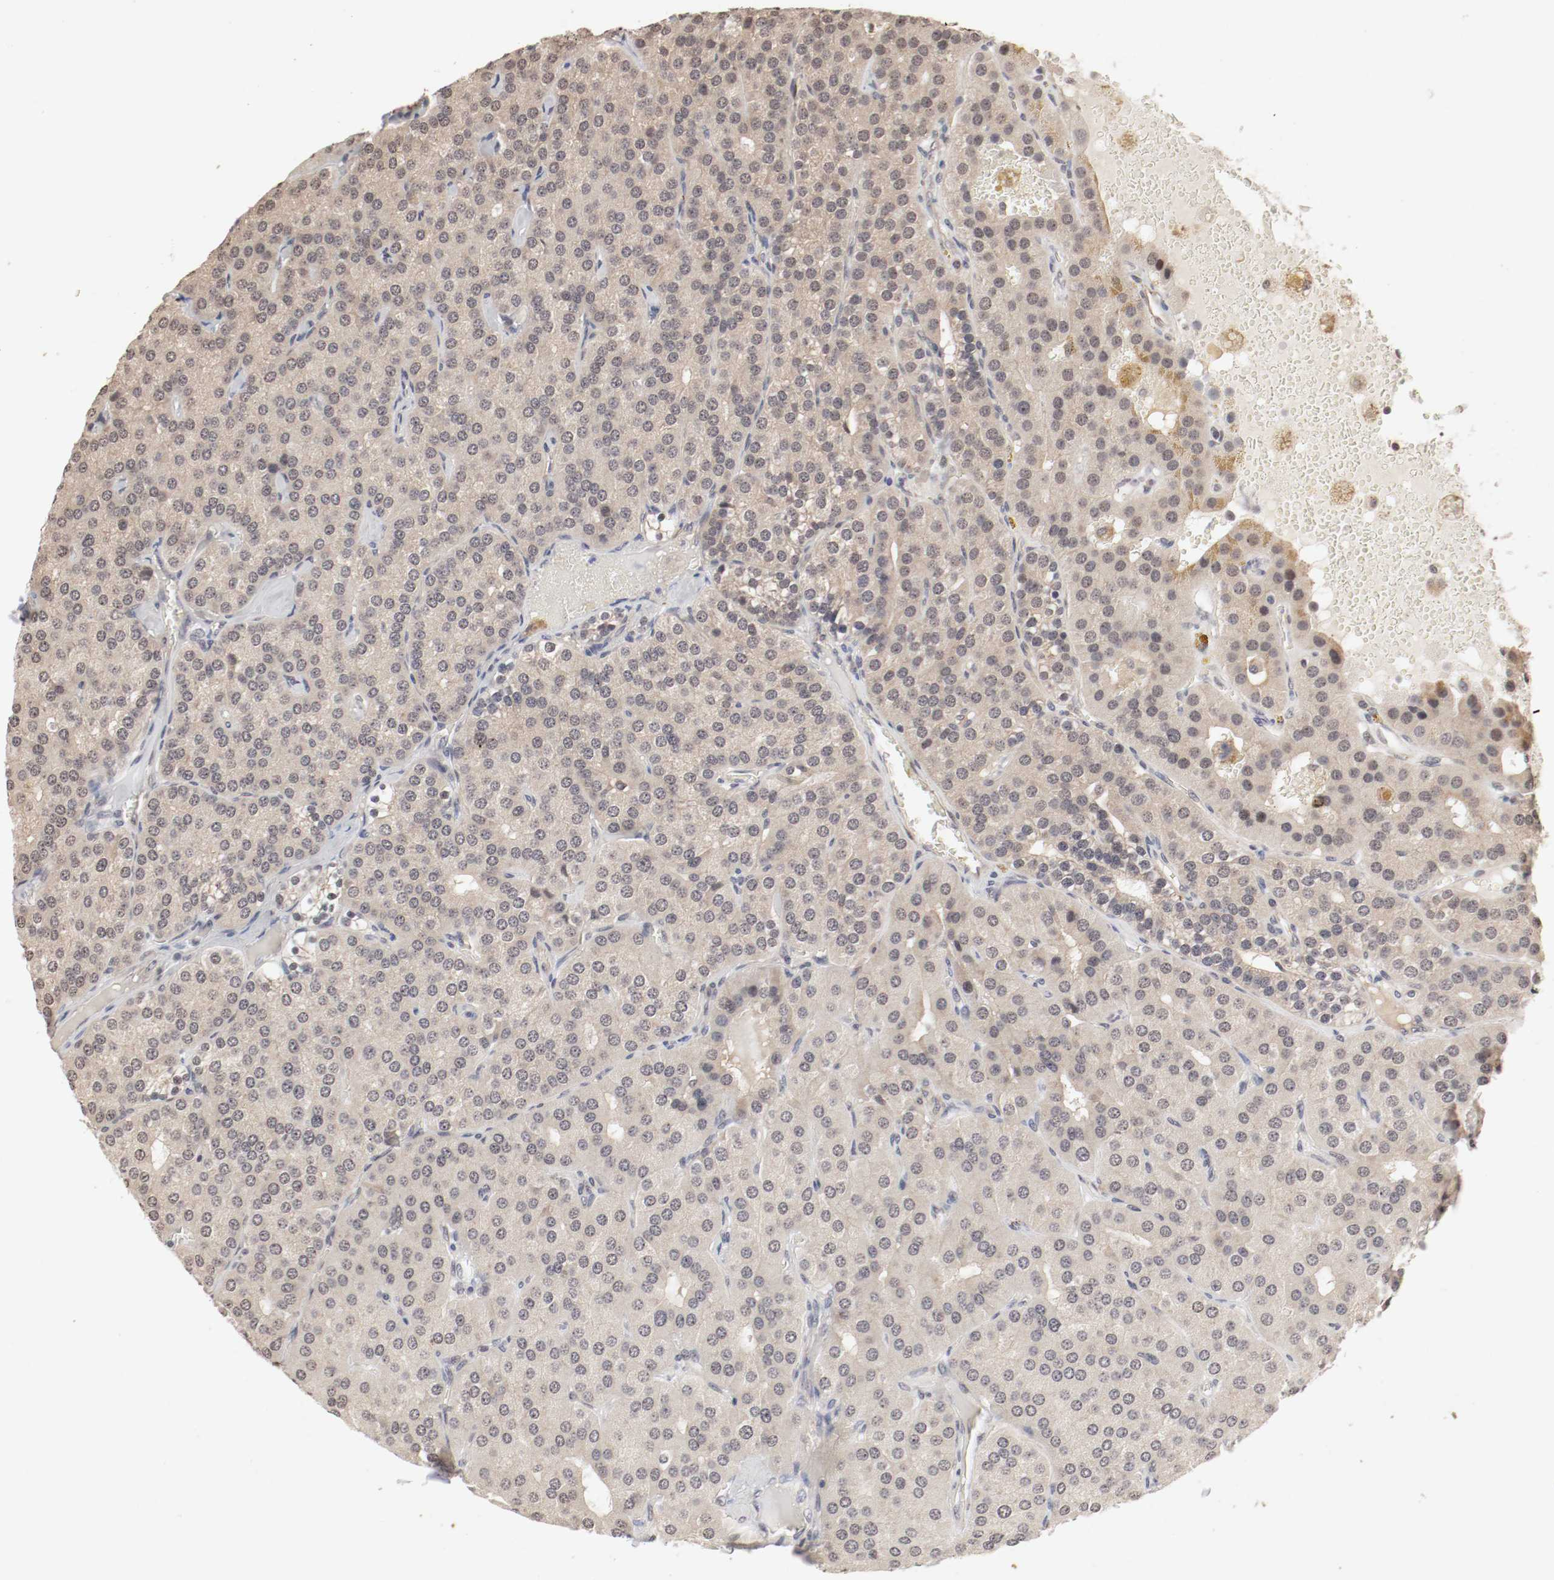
{"staining": {"intensity": "weak", "quantity": "25%-75%", "location": "cytoplasmic/membranous"}, "tissue": "parathyroid gland", "cell_type": "Glandular cells", "image_type": "normal", "snomed": [{"axis": "morphology", "description": "Normal tissue, NOS"}, {"axis": "morphology", "description": "Adenoma, NOS"}, {"axis": "topography", "description": "Parathyroid gland"}], "caption": "Immunohistochemistry (IHC) of benign parathyroid gland reveals low levels of weak cytoplasmic/membranous positivity in about 25%-75% of glandular cells. (Stains: DAB in brown, nuclei in blue, Microscopy: brightfield microscopy at high magnification).", "gene": "CSNK2B", "patient": {"sex": "female", "age": 86}}